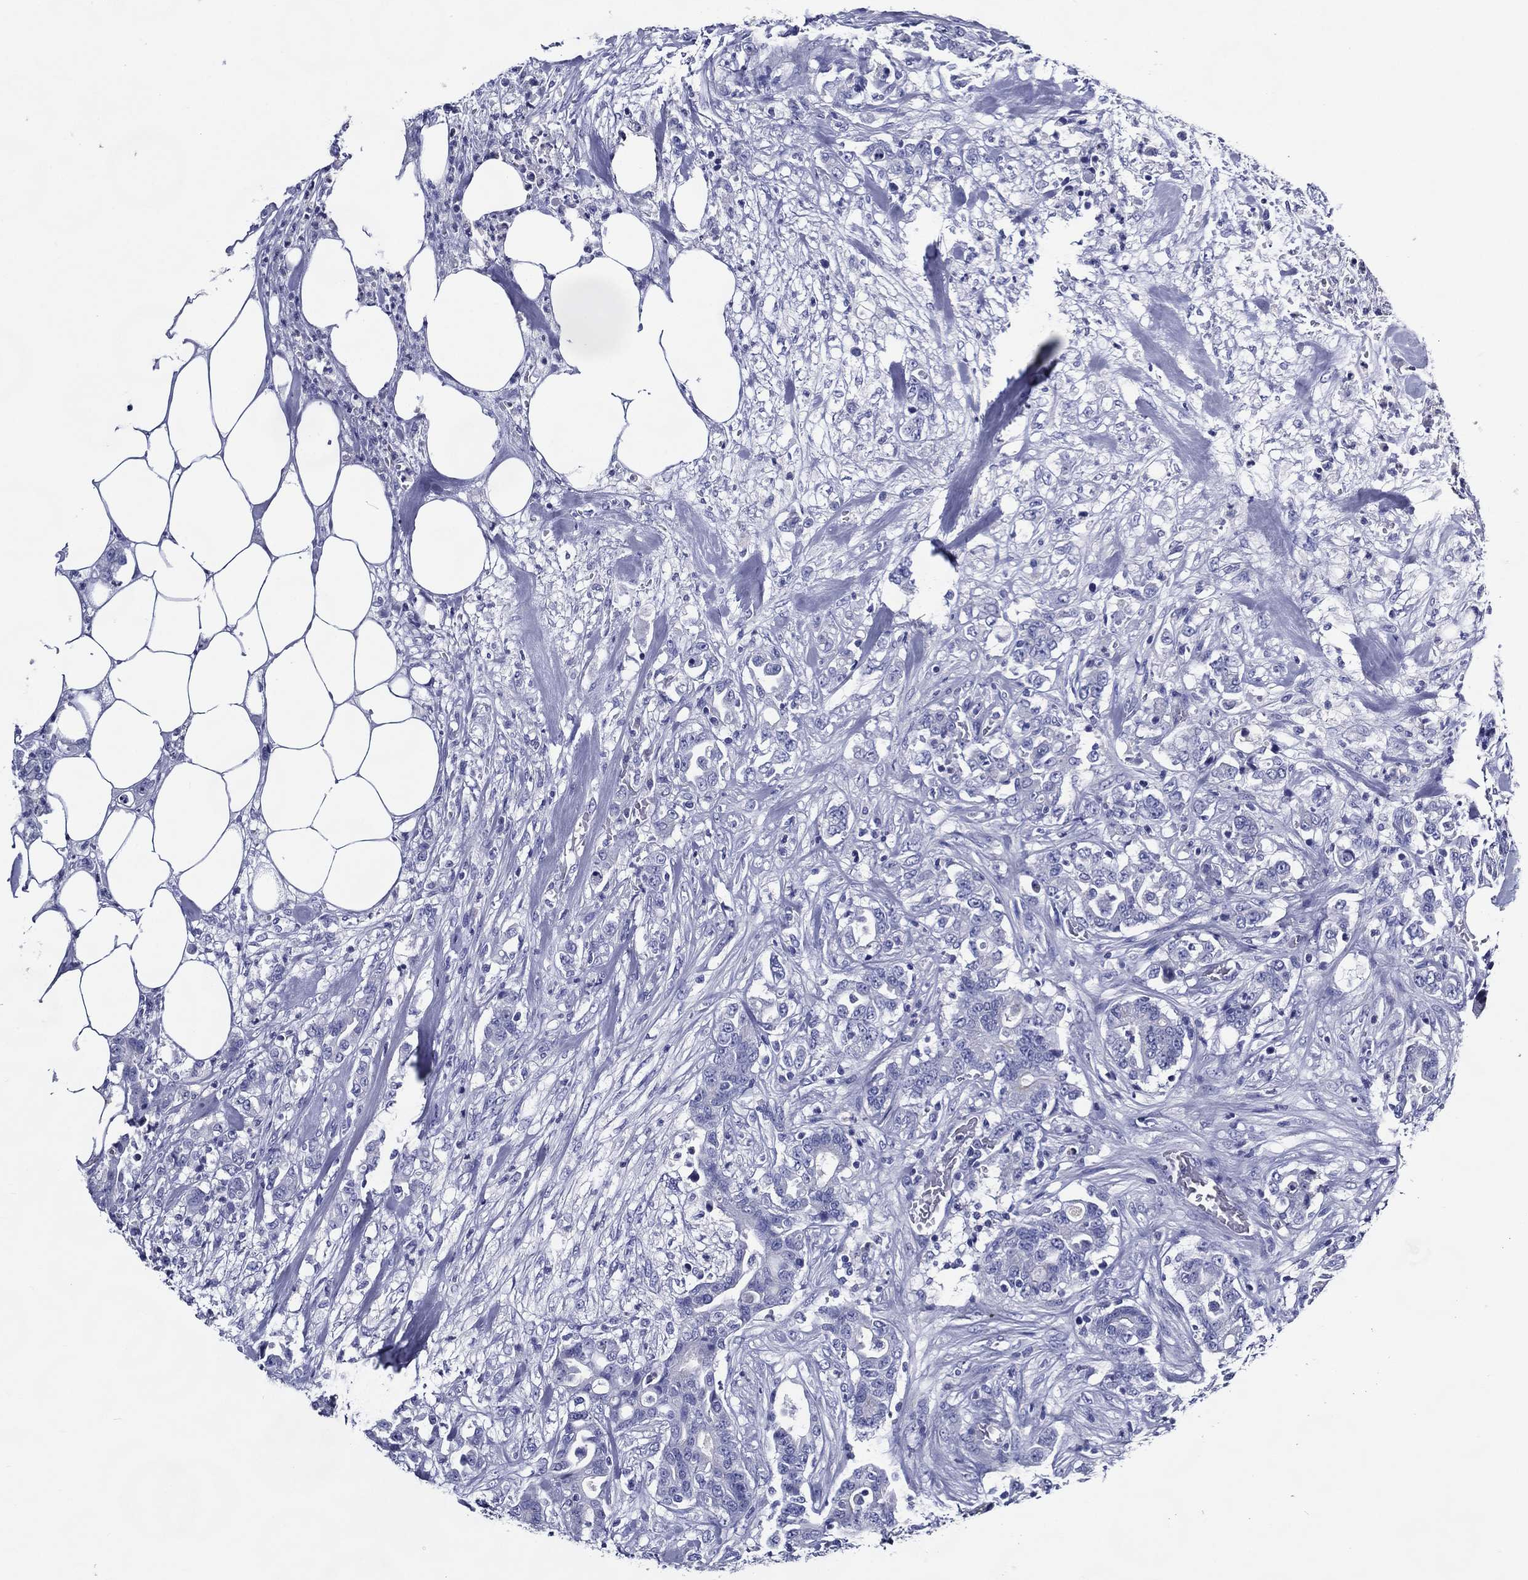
{"staining": {"intensity": "negative", "quantity": "none", "location": "none"}, "tissue": "colorectal cancer", "cell_type": "Tumor cells", "image_type": "cancer", "snomed": [{"axis": "morphology", "description": "Adenocarcinoma, NOS"}, {"axis": "topography", "description": "Colon"}], "caption": "DAB immunohistochemical staining of human adenocarcinoma (colorectal) demonstrates no significant expression in tumor cells. (IHC, brightfield microscopy, high magnification).", "gene": "ACE2", "patient": {"sex": "female", "age": 69}}